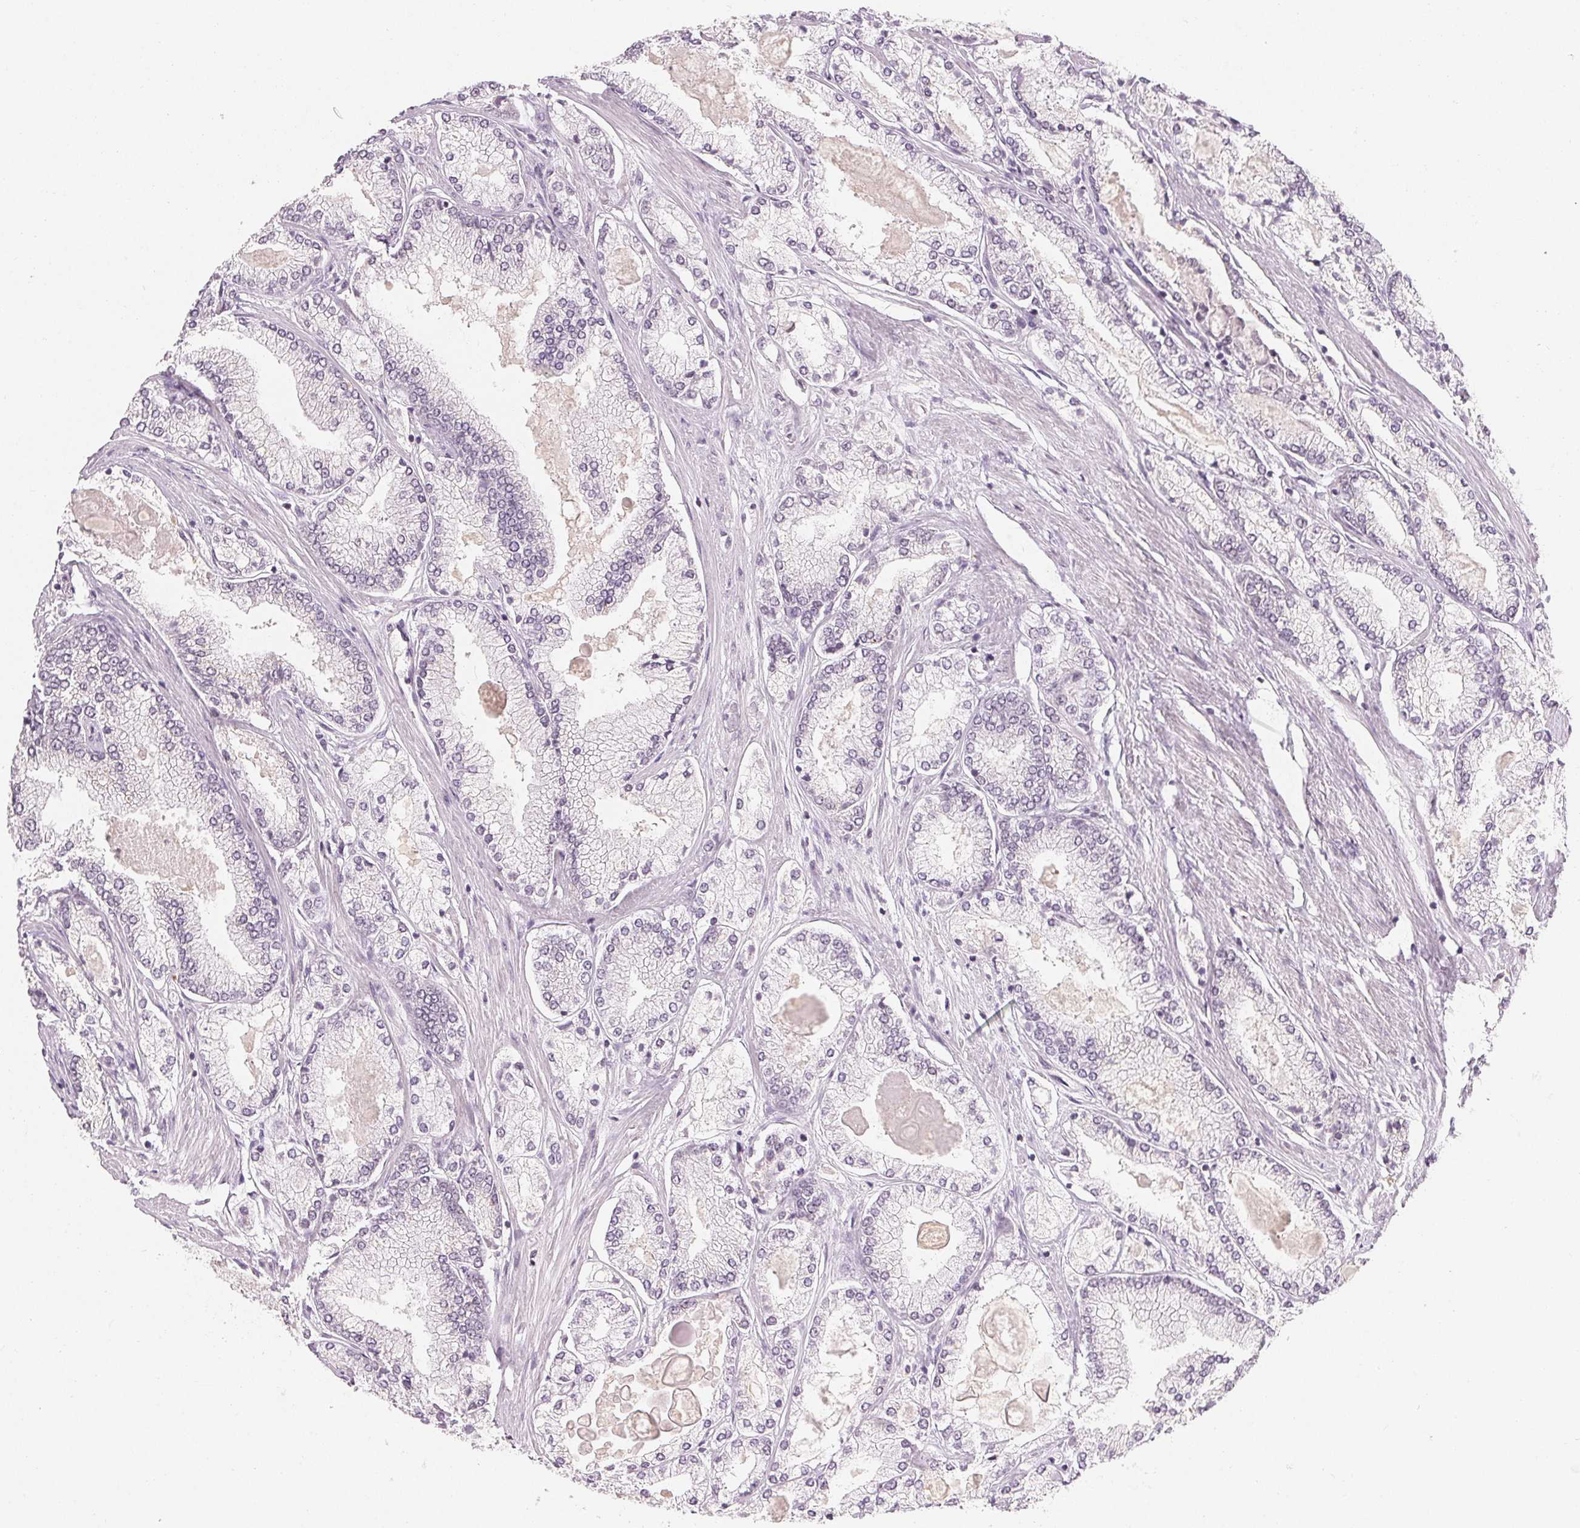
{"staining": {"intensity": "negative", "quantity": "none", "location": "none"}, "tissue": "prostate cancer", "cell_type": "Tumor cells", "image_type": "cancer", "snomed": [{"axis": "morphology", "description": "Adenocarcinoma, High grade"}, {"axis": "topography", "description": "Prostate"}], "caption": "The photomicrograph displays no significant staining in tumor cells of prostate cancer (adenocarcinoma (high-grade)). (Stains: DAB immunohistochemistry with hematoxylin counter stain, Microscopy: brightfield microscopy at high magnification).", "gene": "NXF3", "patient": {"sex": "male", "age": 68}}